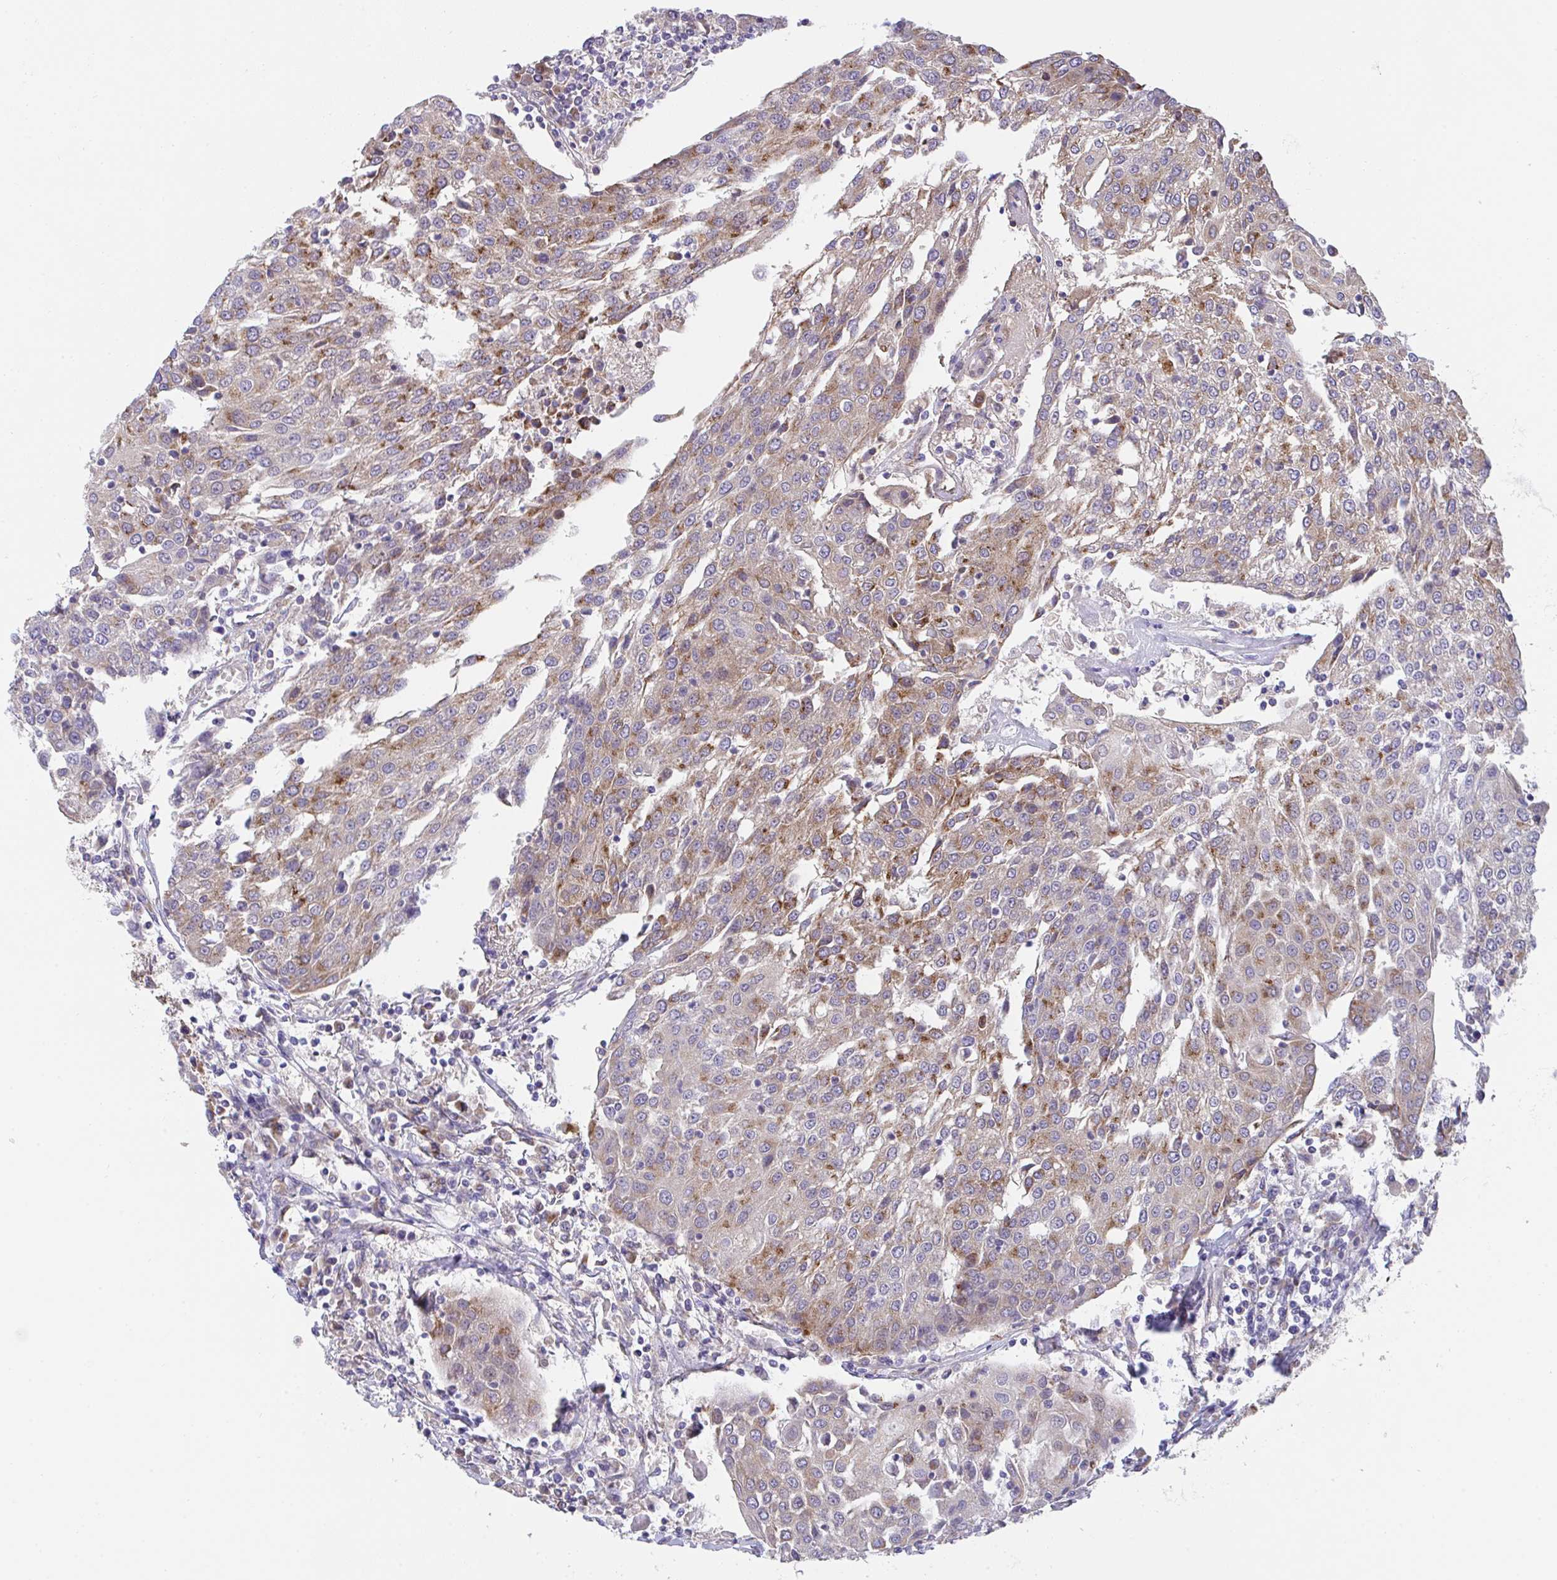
{"staining": {"intensity": "moderate", "quantity": "25%-75%", "location": "cytoplasmic/membranous"}, "tissue": "urothelial cancer", "cell_type": "Tumor cells", "image_type": "cancer", "snomed": [{"axis": "morphology", "description": "Urothelial carcinoma, High grade"}, {"axis": "topography", "description": "Urinary bladder"}], "caption": "Urothelial carcinoma (high-grade) stained with a brown dye exhibits moderate cytoplasmic/membranous positive expression in about 25%-75% of tumor cells.", "gene": "MIA3", "patient": {"sex": "female", "age": 85}}